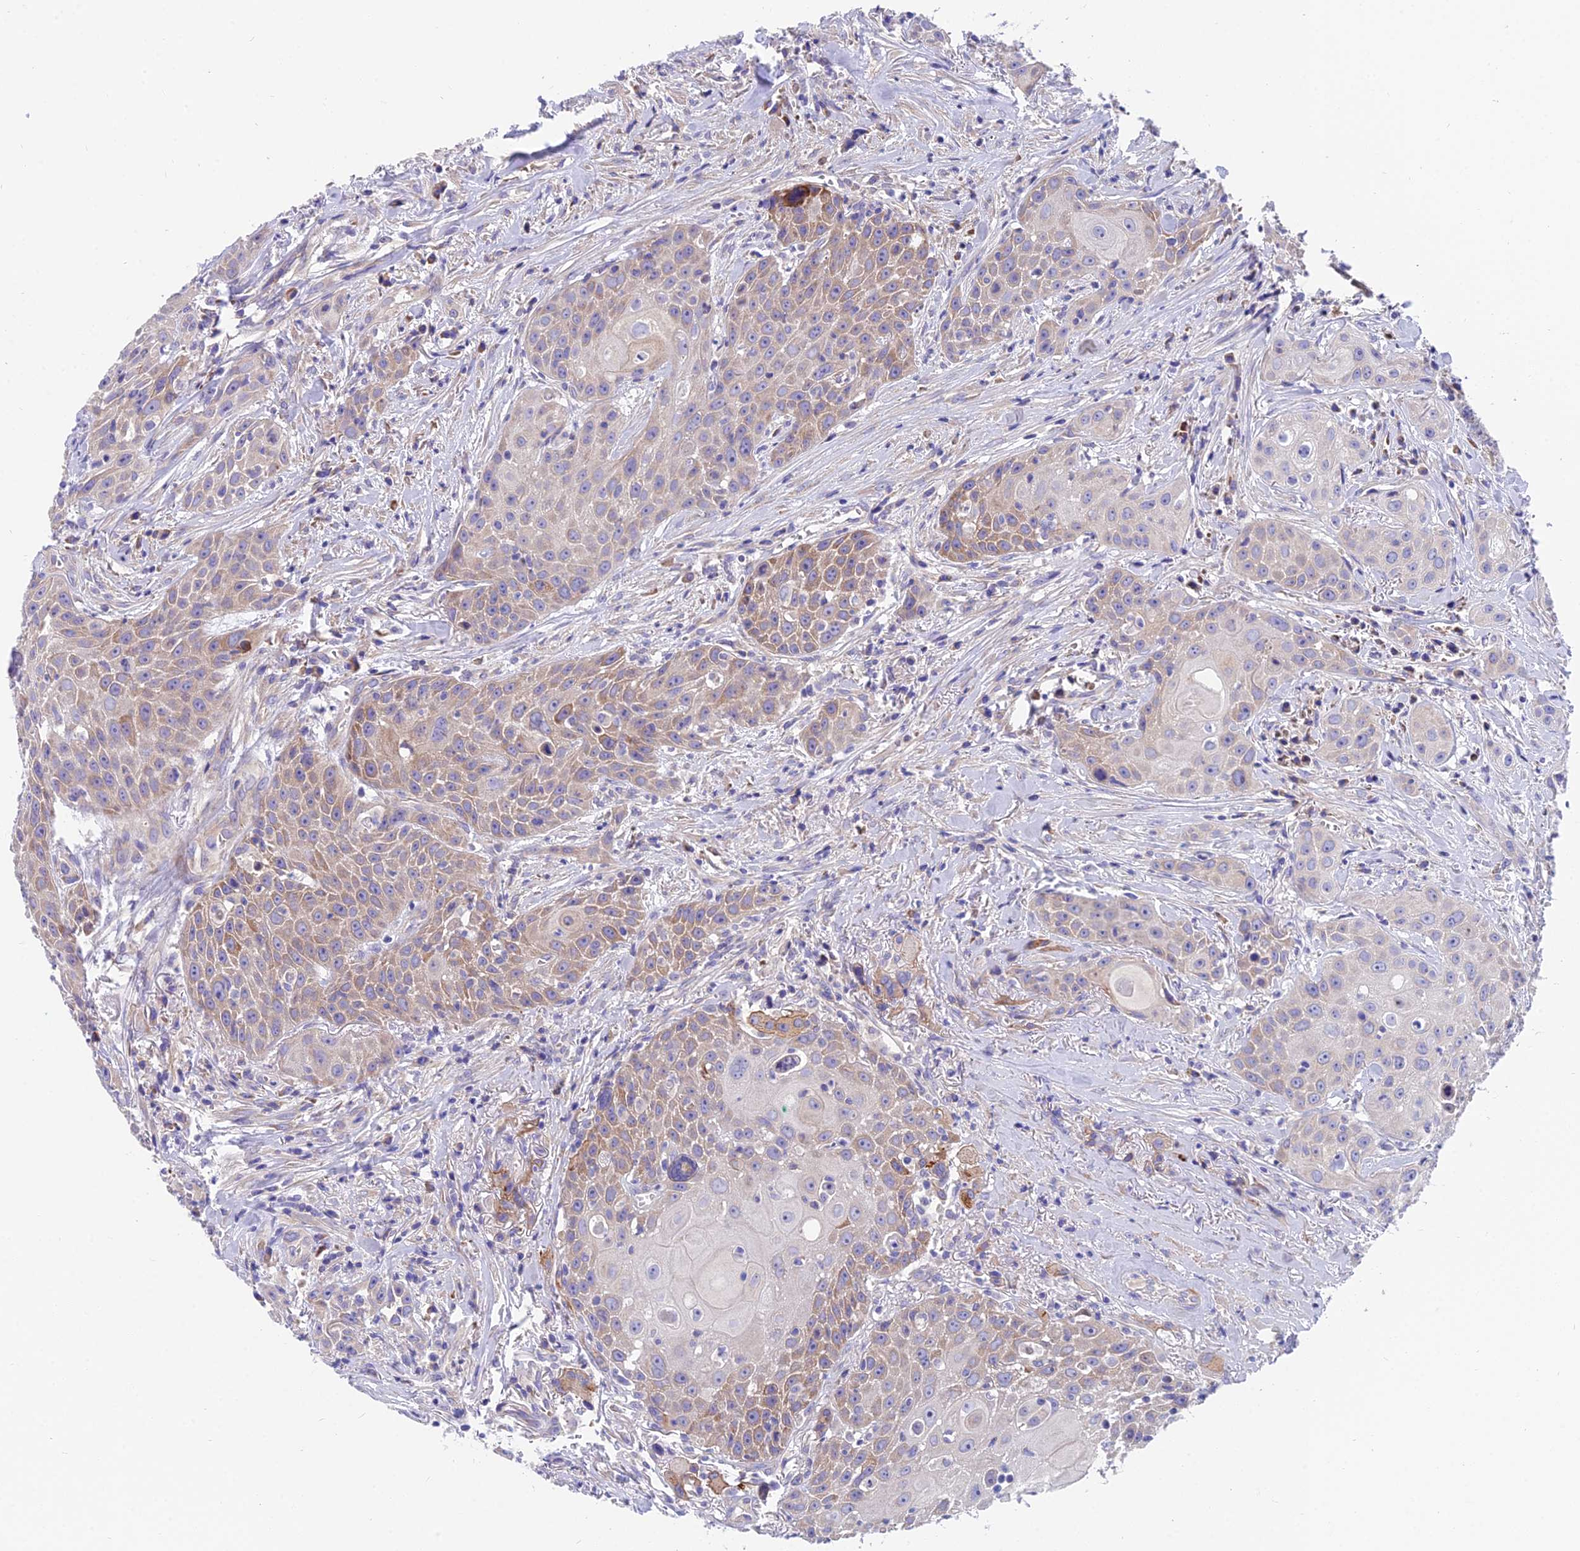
{"staining": {"intensity": "weak", "quantity": "25%-75%", "location": "cytoplasmic/membranous"}, "tissue": "head and neck cancer", "cell_type": "Tumor cells", "image_type": "cancer", "snomed": [{"axis": "morphology", "description": "Squamous cell carcinoma, NOS"}, {"axis": "topography", "description": "Oral tissue"}, {"axis": "topography", "description": "Head-Neck"}], "caption": "Brown immunohistochemical staining in human head and neck cancer demonstrates weak cytoplasmic/membranous positivity in approximately 25%-75% of tumor cells.", "gene": "MVB12A", "patient": {"sex": "female", "age": 82}}